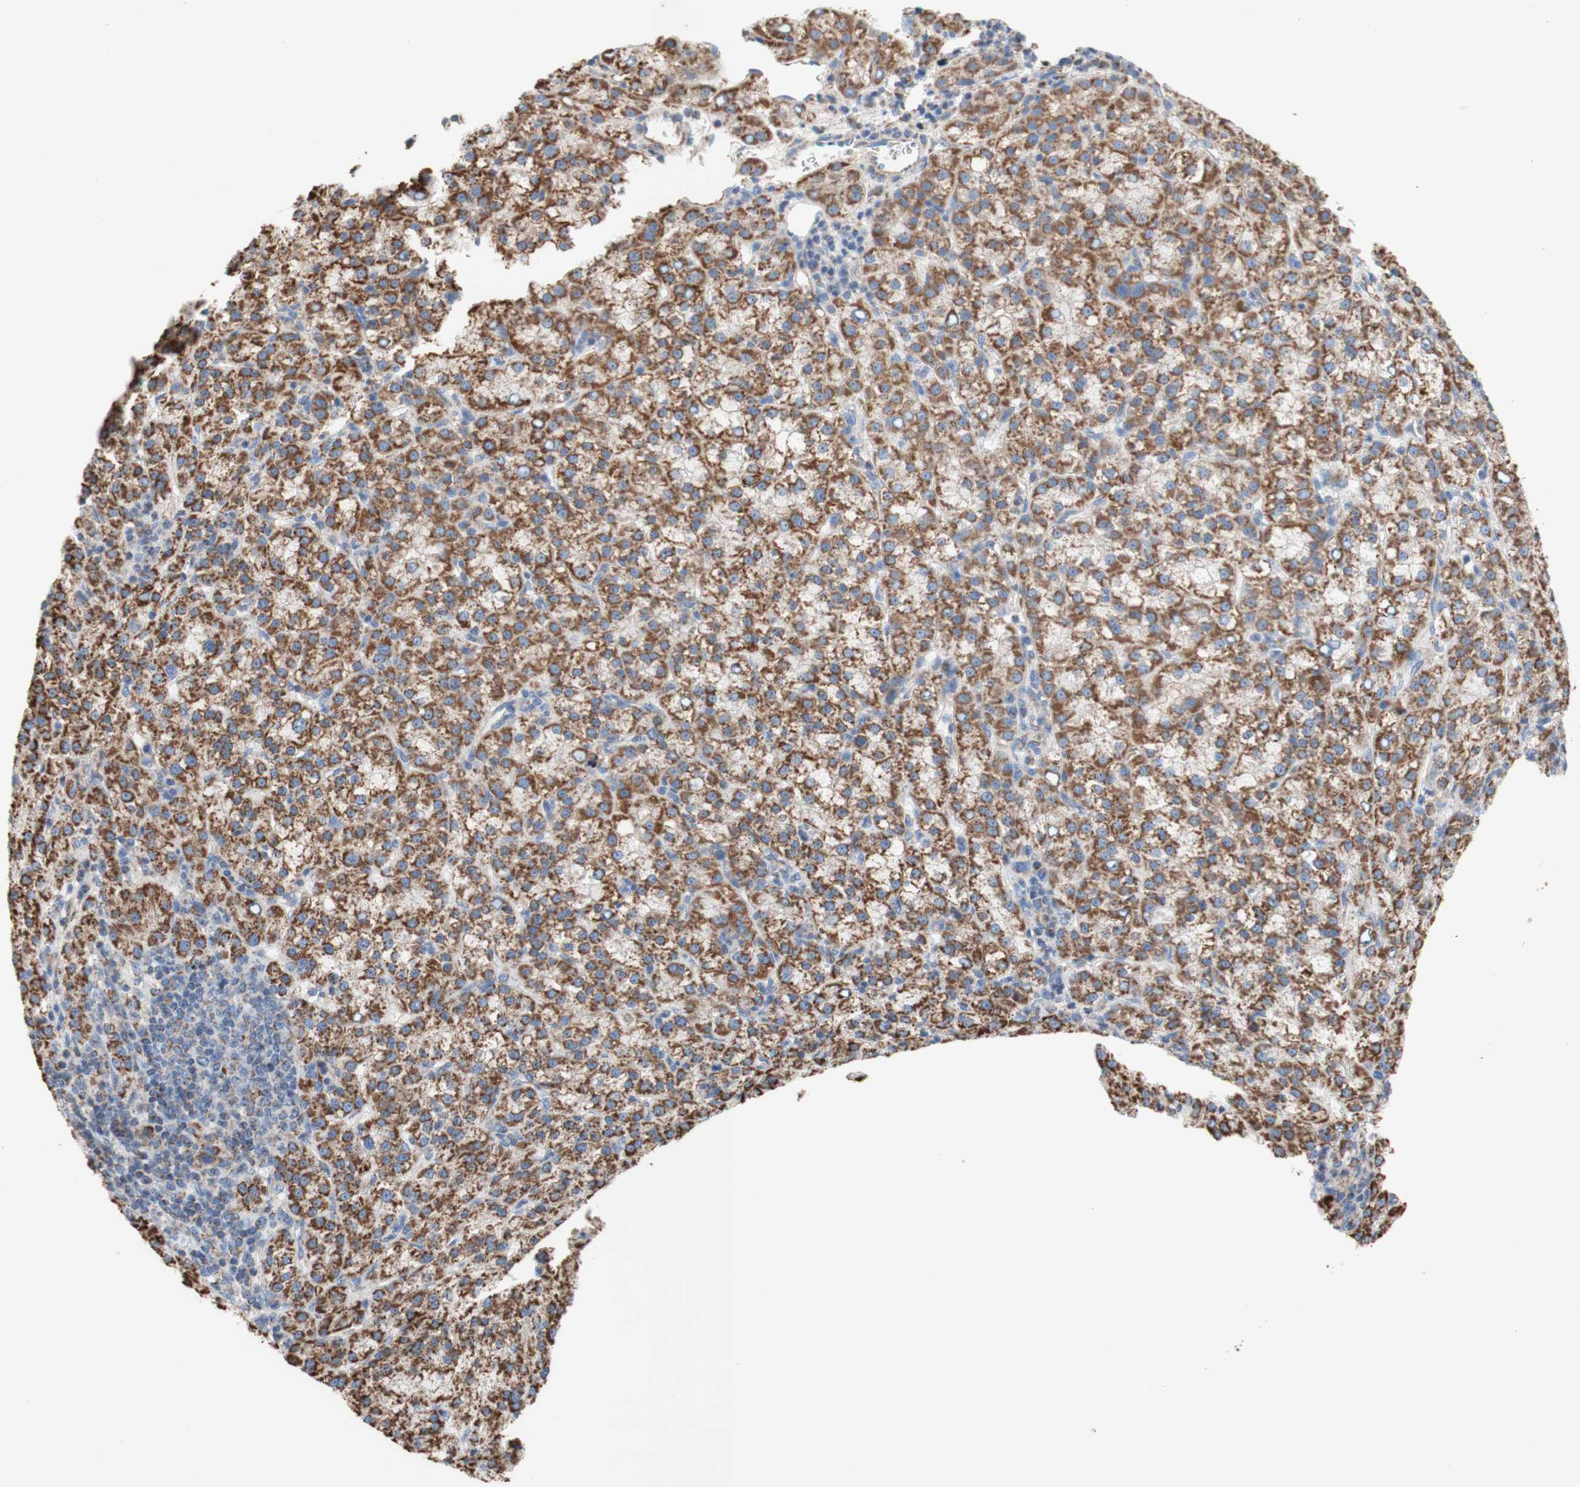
{"staining": {"intensity": "moderate", "quantity": ">75%", "location": "cytoplasmic/membranous"}, "tissue": "liver cancer", "cell_type": "Tumor cells", "image_type": "cancer", "snomed": [{"axis": "morphology", "description": "Carcinoma, Hepatocellular, NOS"}, {"axis": "topography", "description": "Liver"}], "caption": "A brown stain shows moderate cytoplasmic/membranous staining of a protein in human liver cancer (hepatocellular carcinoma) tumor cells. Using DAB (3,3'-diaminobenzidine) (brown) and hematoxylin (blue) stains, captured at high magnification using brightfield microscopy.", "gene": "SDHB", "patient": {"sex": "female", "age": 58}}